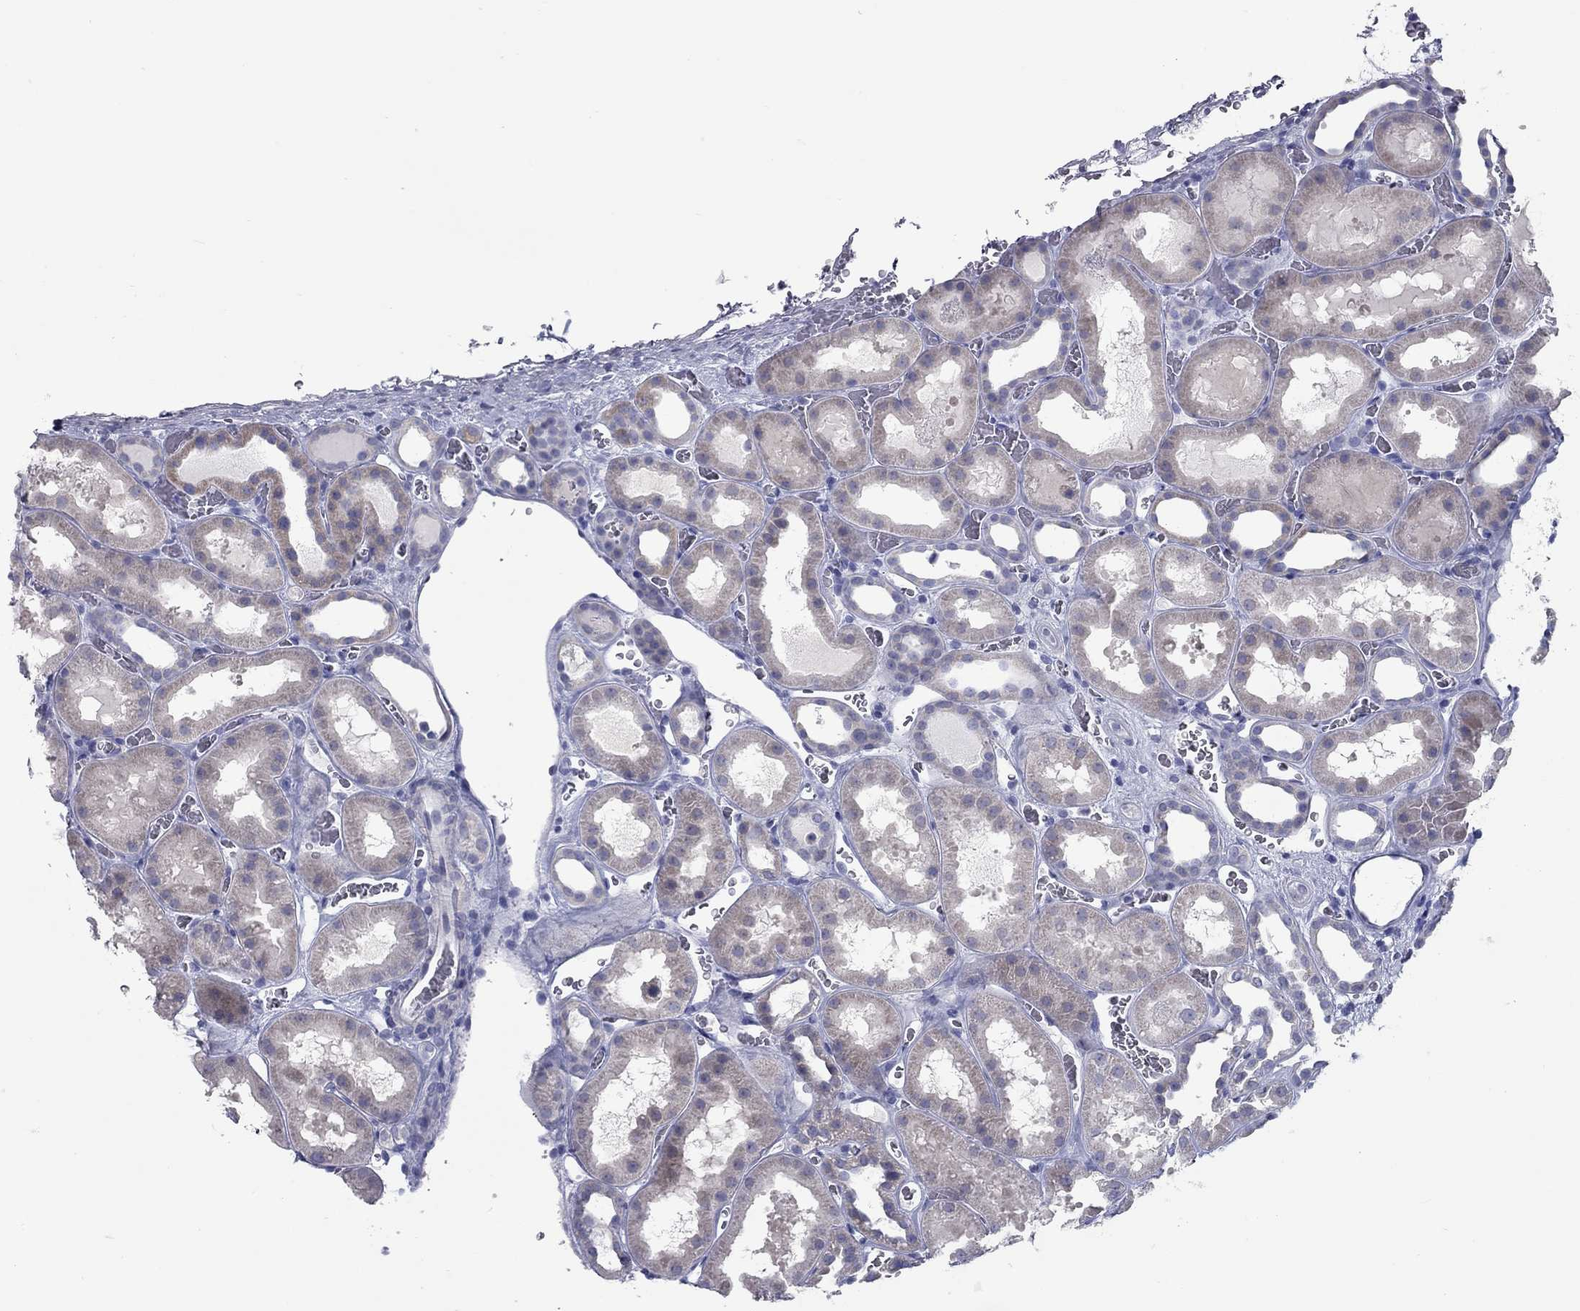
{"staining": {"intensity": "negative", "quantity": "none", "location": "none"}, "tissue": "kidney", "cell_type": "Cells in glomeruli", "image_type": "normal", "snomed": [{"axis": "morphology", "description": "Normal tissue, NOS"}, {"axis": "topography", "description": "Kidney"}], "caption": "High magnification brightfield microscopy of normal kidney stained with DAB (brown) and counterstained with hematoxylin (blue): cells in glomeruli show no significant expression. (DAB (3,3'-diaminobenzidine) immunohistochemistry (IHC), high magnification).", "gene": "KIRREL2", "patient": {"sex": "female", "age": 41}}